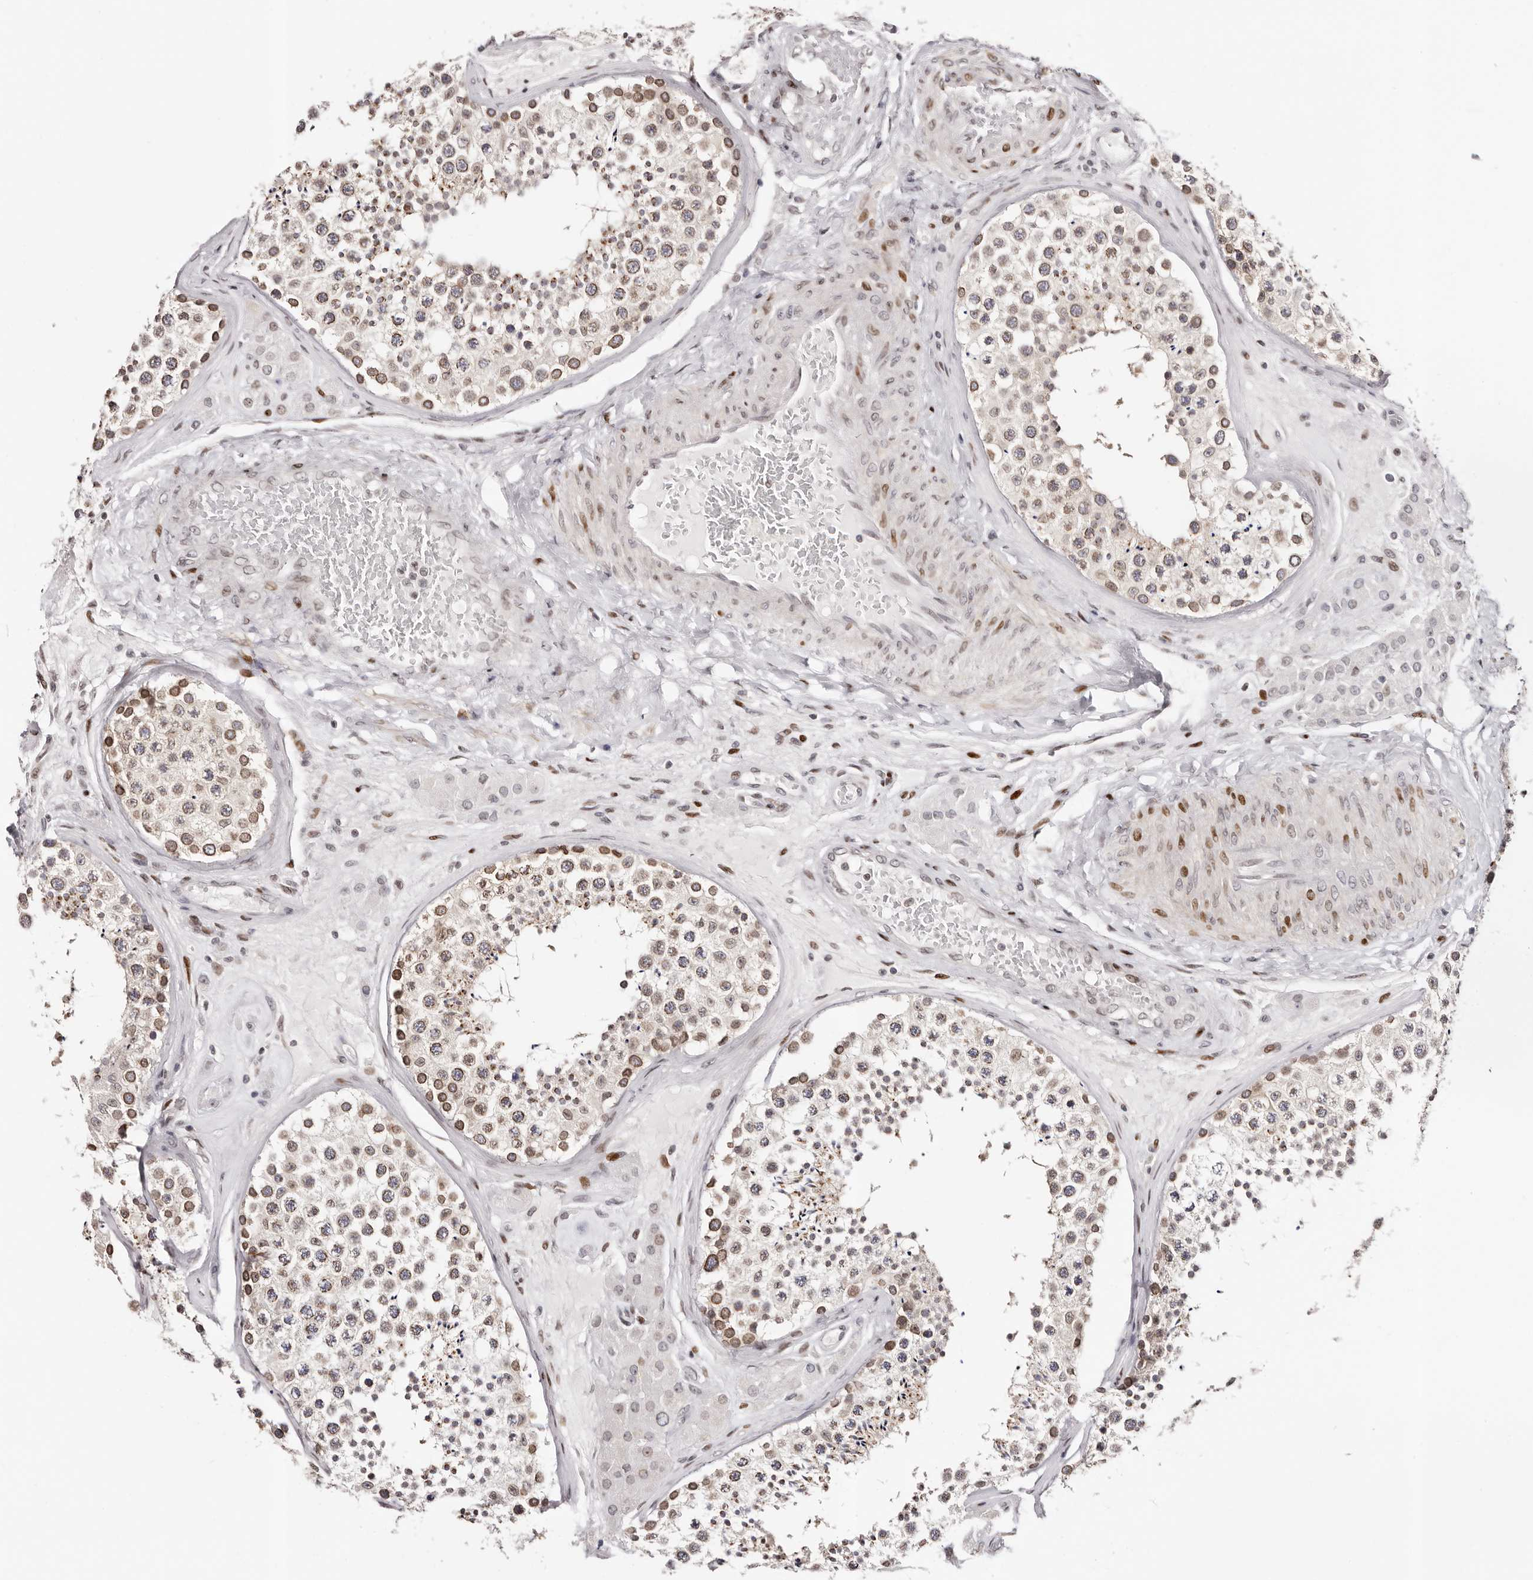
{"staining": {"intensity": "moderate", "quantity": ">75%", "location": "cytoplasmic/membranous,nuclear"}, "tissue": "testis", "cell_type": "Cells in seminiferous ducts", "image_type": "normal", "snomed": [{"axis": "morphology", "description": "Normal tissue, NOS"}, {"axis": "topography", "description": "Testis"}], "caption": "Brown immunohistochemical staining in unremarkable testis demonstrates moderate cytoplasmic/membranous,nuclear expression in approximately >75% of cells in seminiferous ducts.", "gene": "NUP153", "patient": {"sex": "male", "age": 46}}